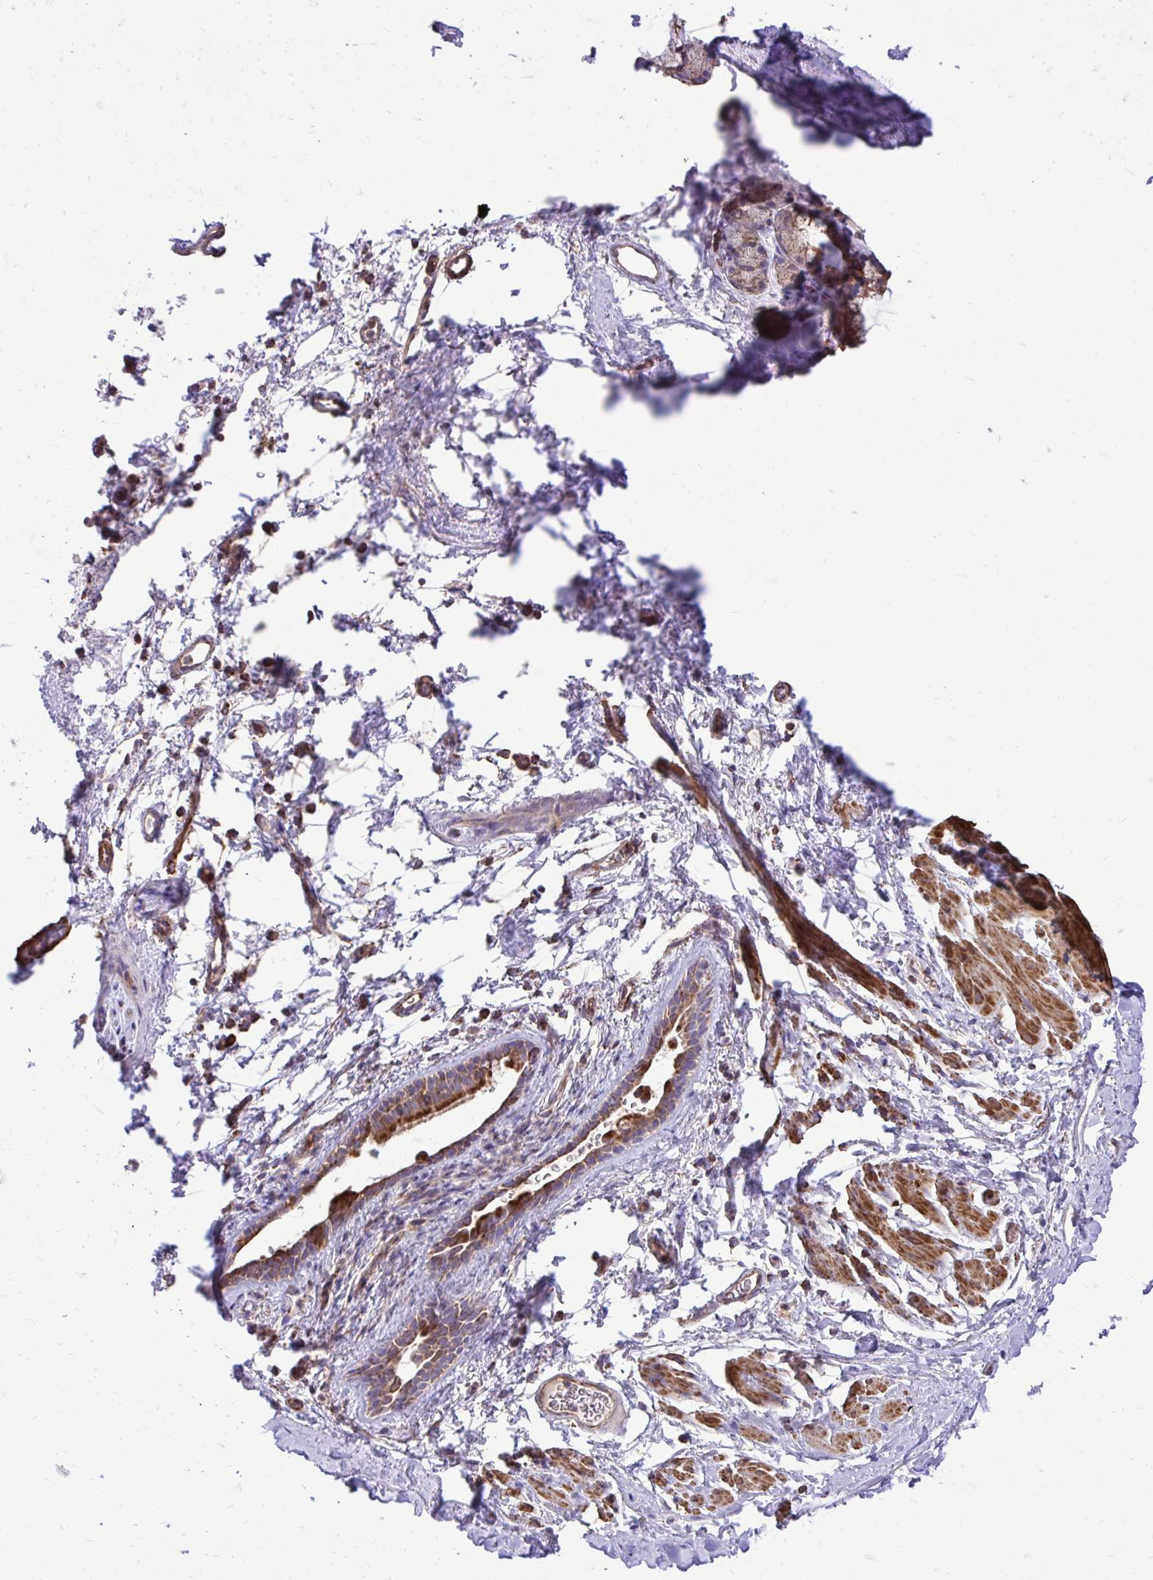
{"staining": {"intensity": "negative", "quantity": "none", "location": "none"}, "tissue": "adipose tissue", "cell_type": "Adipocytes", "image_type": "normal", "snomed": [{"axis": "morphology", "description": "Normal tissue, NOS"}, {"axis": "topography", "description": "Lymph node"}, {"axis": "topography", "description": "Cartilage tissue"}, {"axis": "topography", "description": "Bronchus"}], "caption": "A high-resolution micrograph shows immunohistochemistry staining of unremarkable adipose tissue, which shows no significant positivity in adipocytes.", "gene": "UBE2C", "patient": {"sex": "female", "age": 70}}